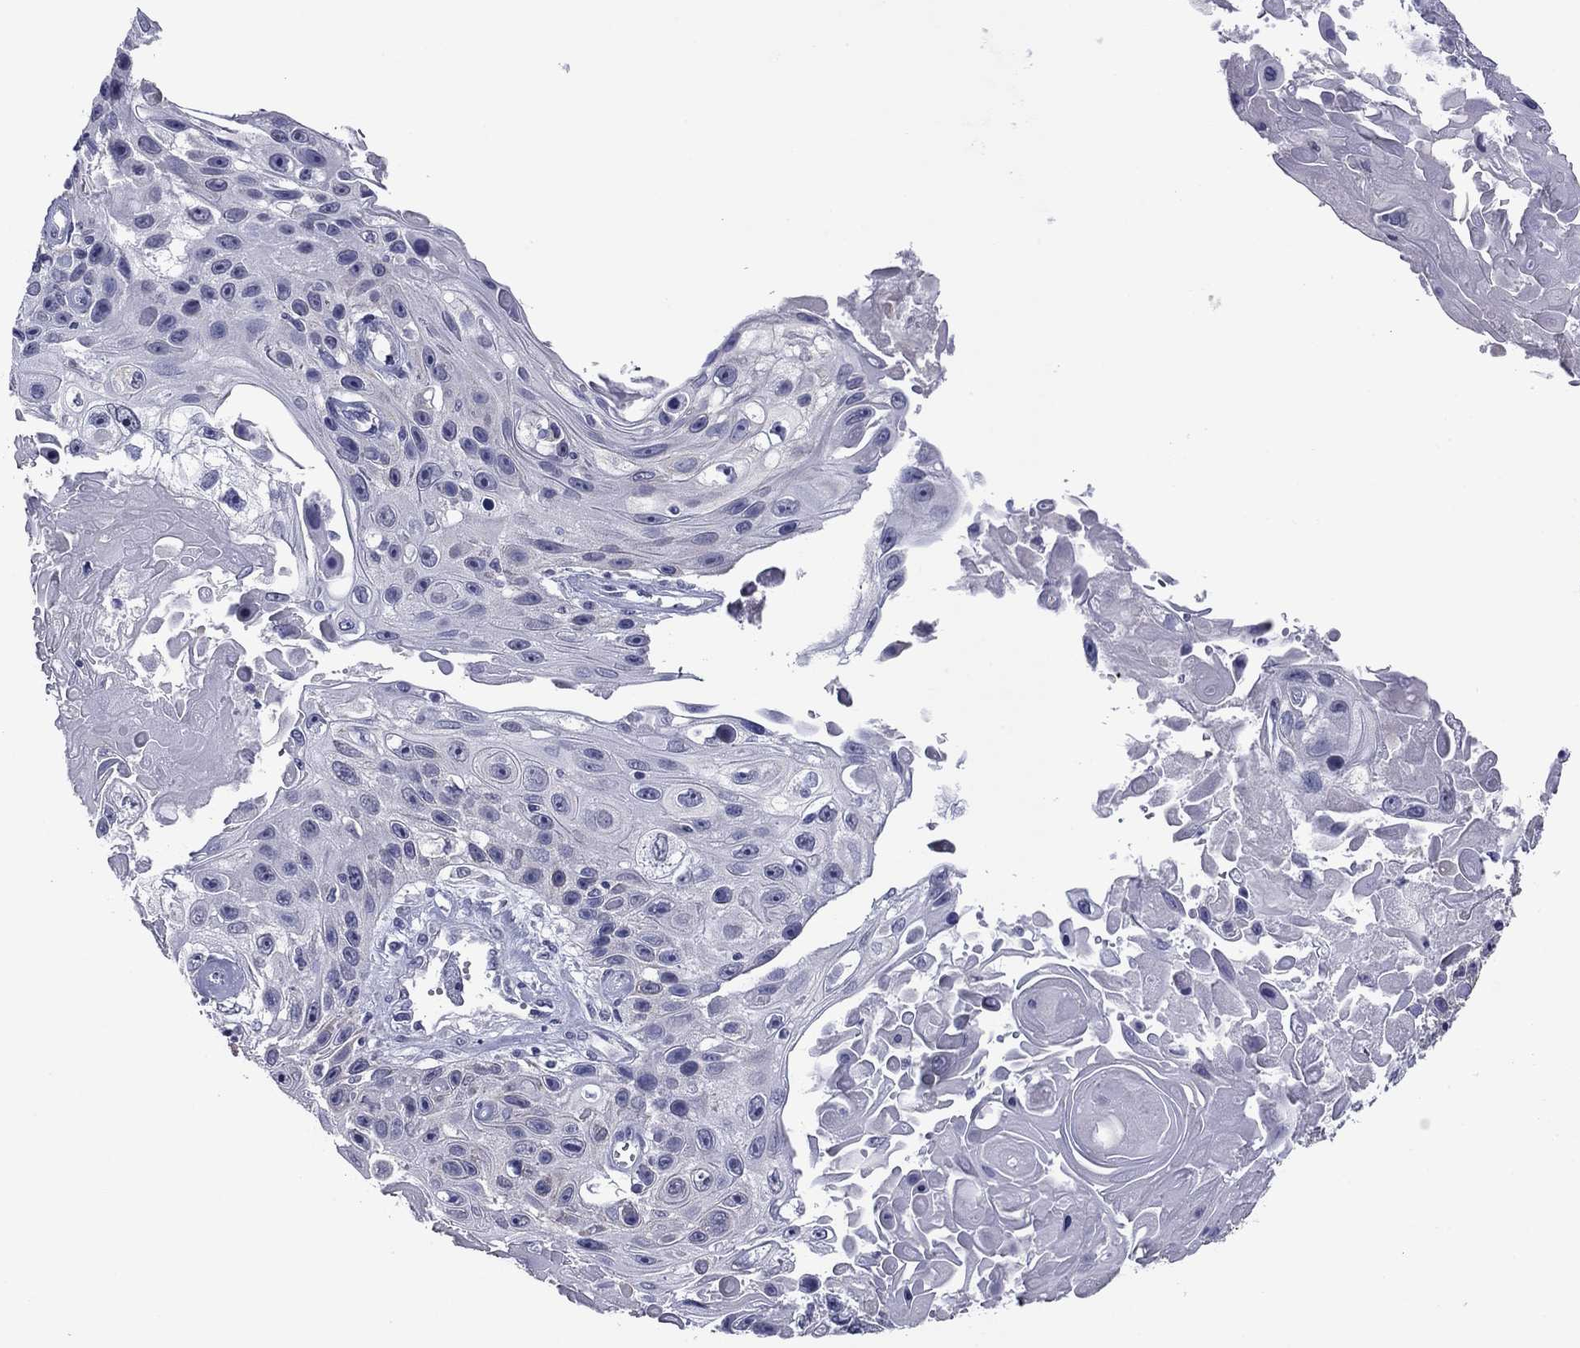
{"staining": {"intensity": "negative", "quantity": "none", "location": "none"}, "tissue": "skin cancer", "cell_type": "Tumor cells", "image_type": "cancer", "snomed": [{"axis": "morphology", "description": "Squamous cell carcinoma, NOS"}, {"axis": "topography", "description": "Skin"}], "caption": "This is an IHC photomicrograph of human skin cancer (squamous cell carcinoma). There is no positivity in tumor cells.", "gene": "HAO1", "patient": {"sex": "male", "age": 82}}